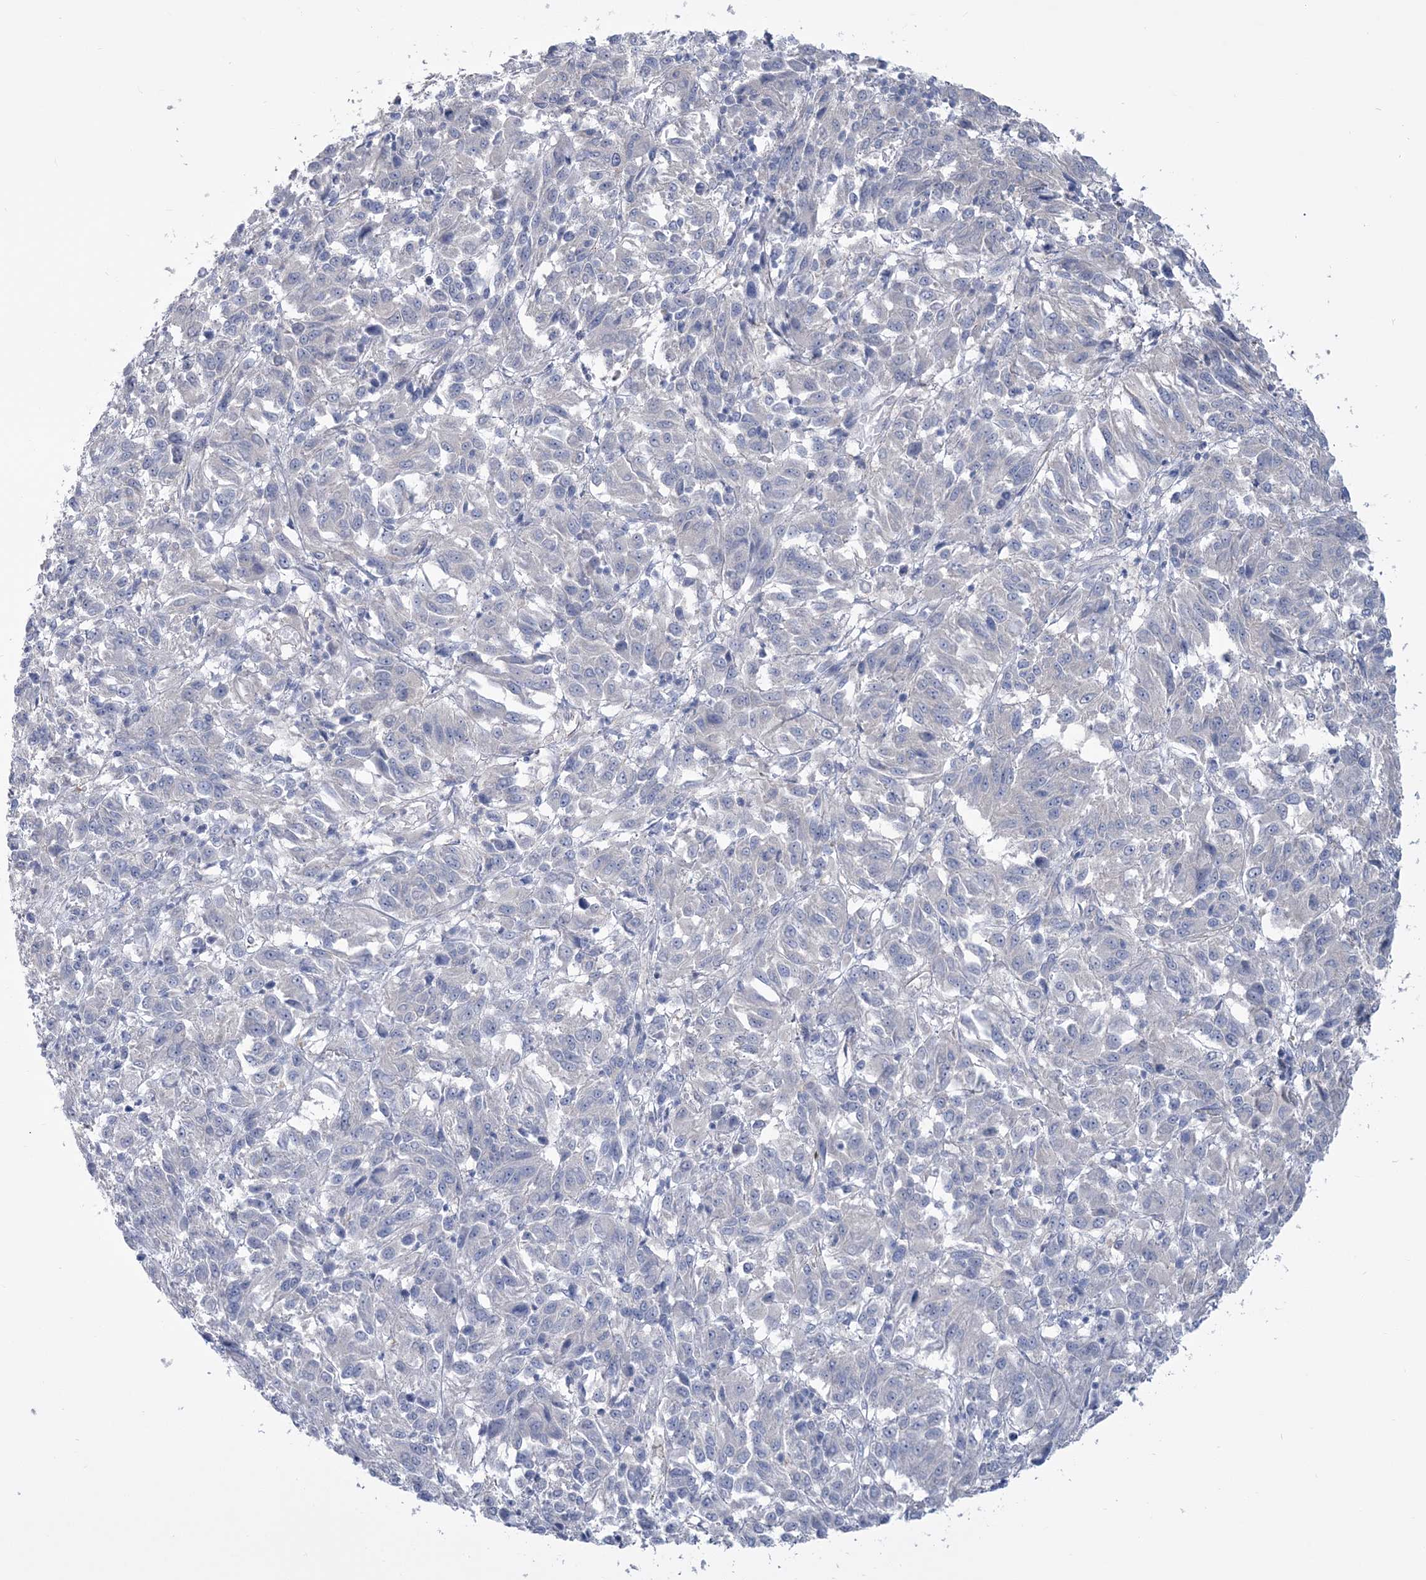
{"staining": {"intensity": "negative", "quantity": "none", "location": "none"}, "tissue": "melanoma", "cell_type": "Tumor cells", "image_type": "cancer", "snomed": [{"axis": "morphology", "description": "Malignant melanoma, Metastatic site"}, {"axis": "topography", "description": "Lung"}], "caption": "Tumor cells show no significant positivity in melanoma.", "gene": "RAB11FIP5", "patient": {"sex": "male", "age": 64}}